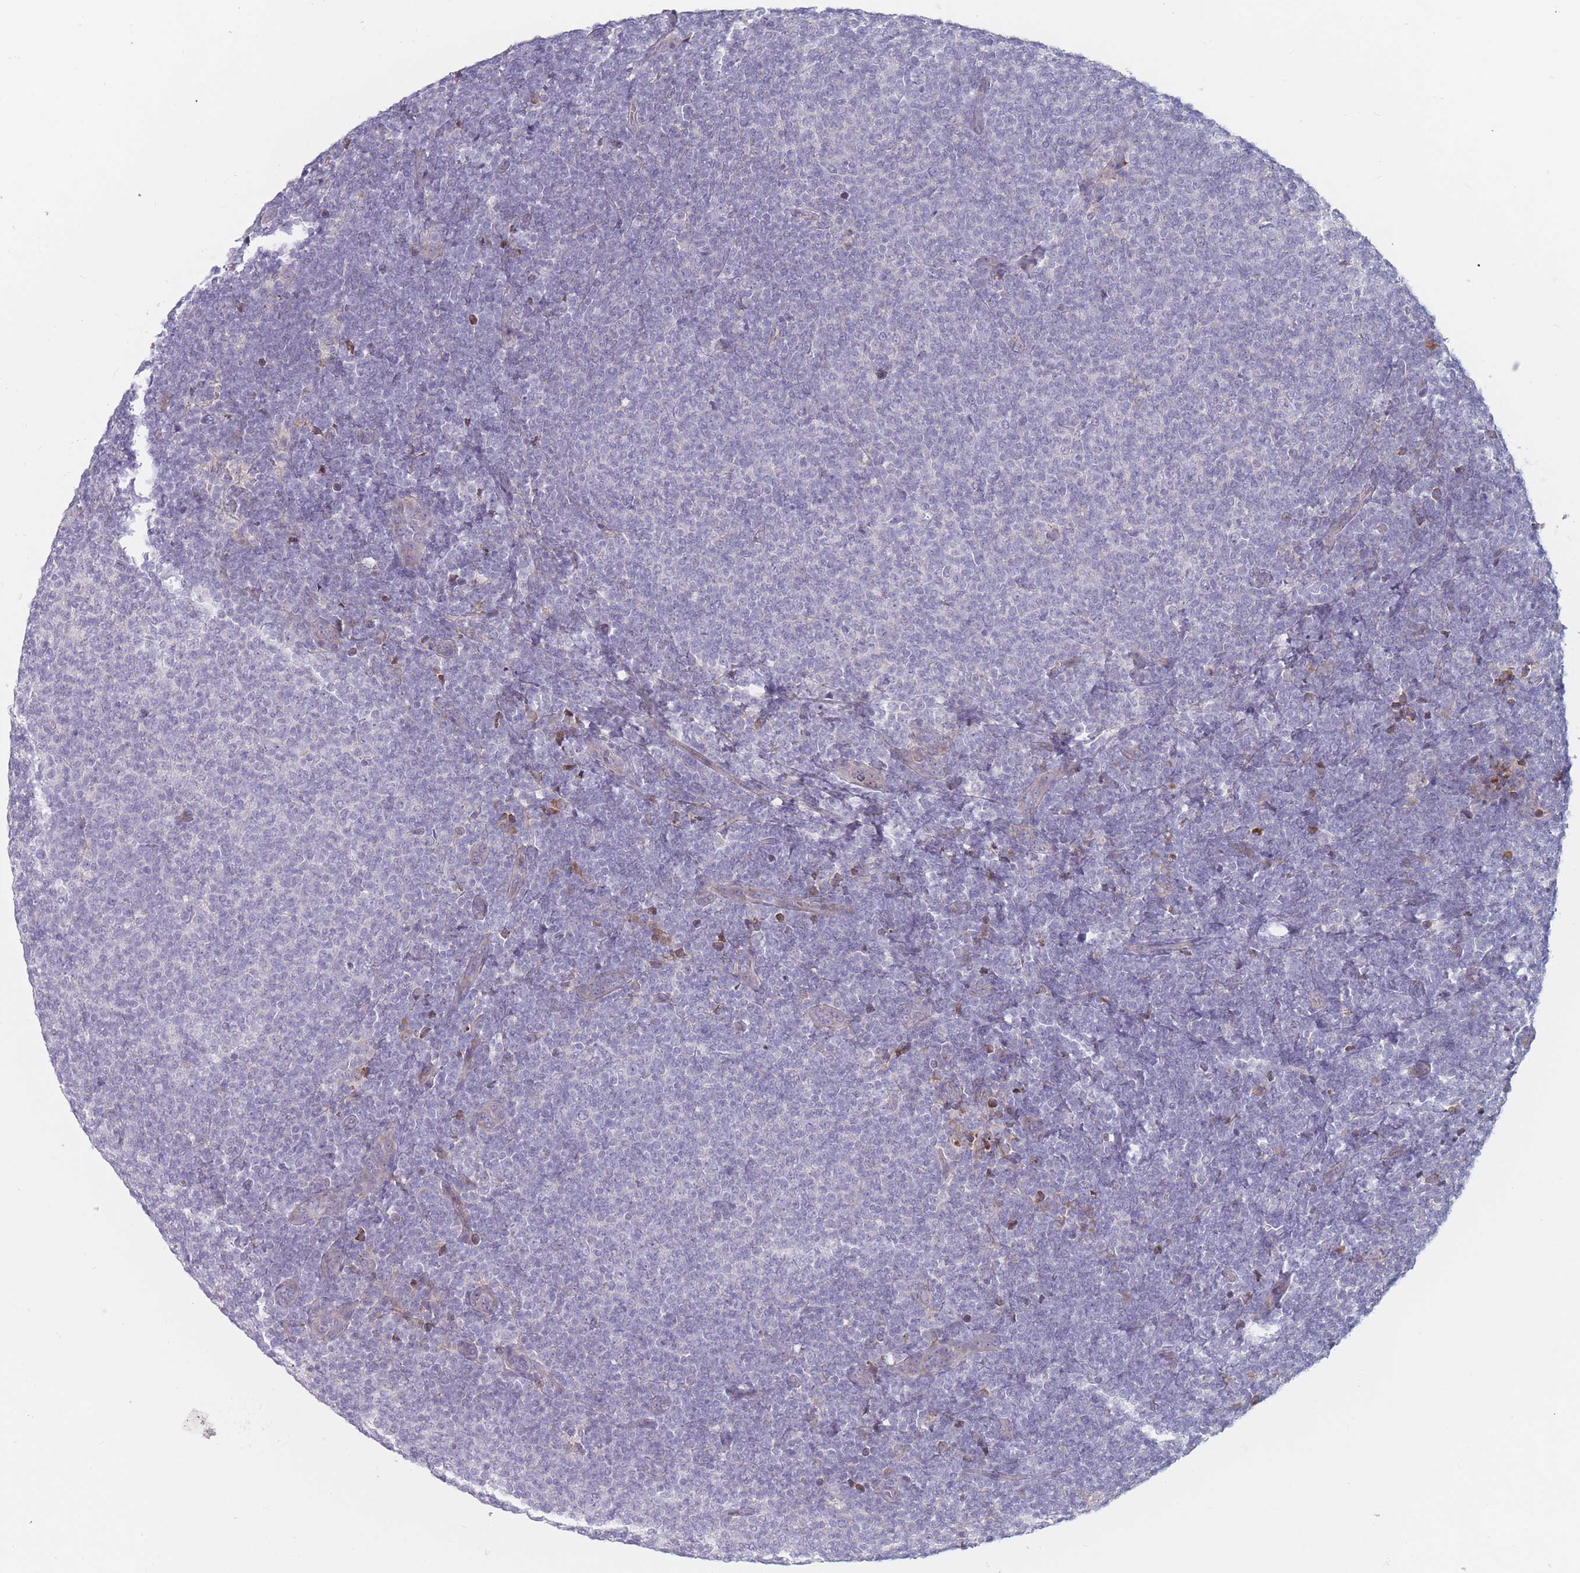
{"staining": {"intensity": "negative", "quantity": "none", "location": "none"}, "tissue": "lymphoma", "cell_type": "Tumor cells", "image_type": "cancer", "snomed": [{"axis": "morphology", "description": "Malignant lymphoma, non-Hodgkin's type, Low grade"}, {"axis": "topography", "description": "Lymph node"}], "caption": "An IHC image of lymphoma is shown. There is no staining in tumor cells of lymphoma.", "gene": "SPATS1", "patient": {"sex": "male", "age": 66}}